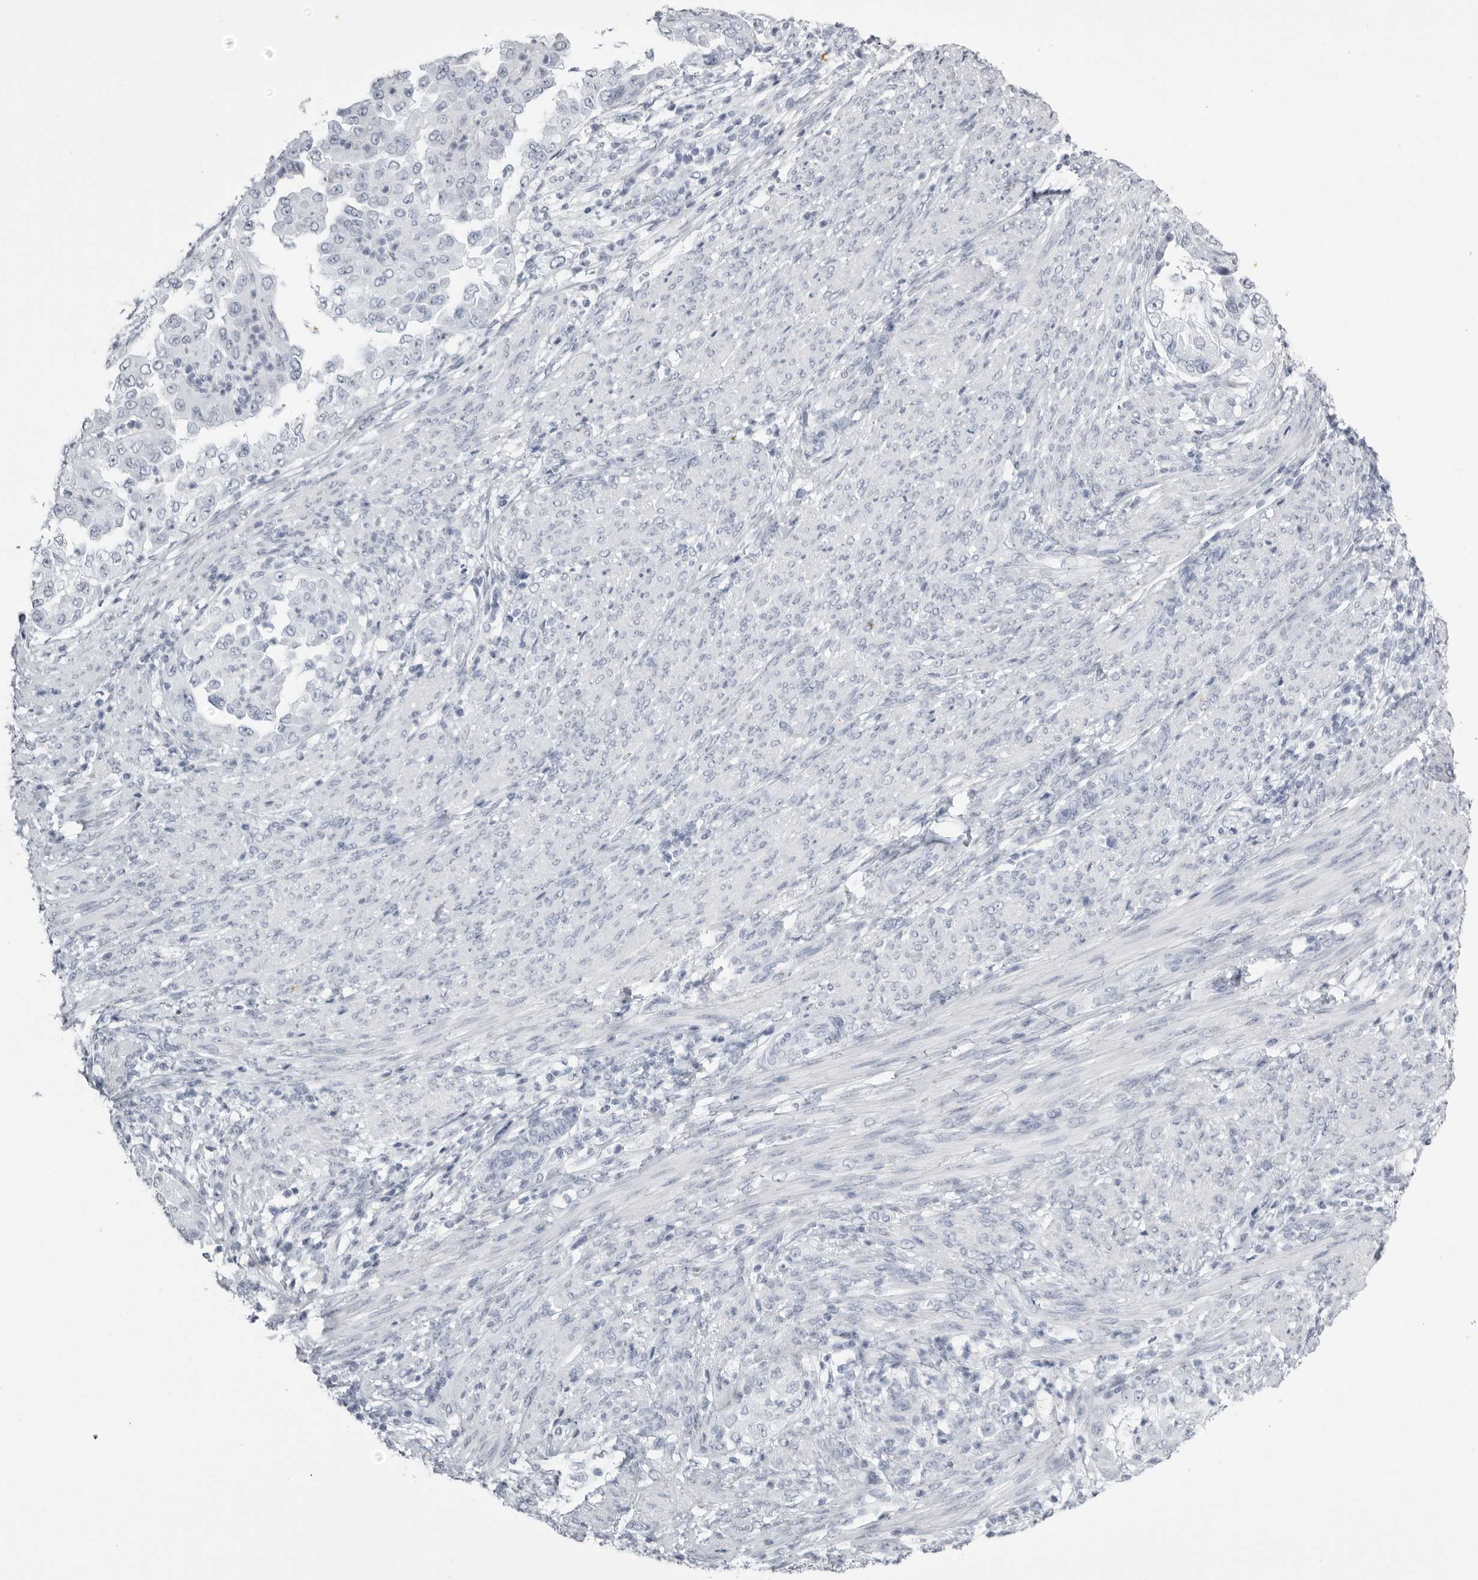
{"staining": {"intensity": "negative", "quantity": "none", "location": "none"}, "tissue": "endometrial cancer", "cell_type": "Tumor cells", "image_type": "cancer", "snomed": [{"axis": "morphology", "description": "Adenocarcinoma, NOS"}, {"axis": "topography", "description": "Endometrium"}], "caption": "Tumor cells show no significant positivity in endometrial cancer.", "gene": "KLK9", "patient": {"sex": "female", "age": 85}}